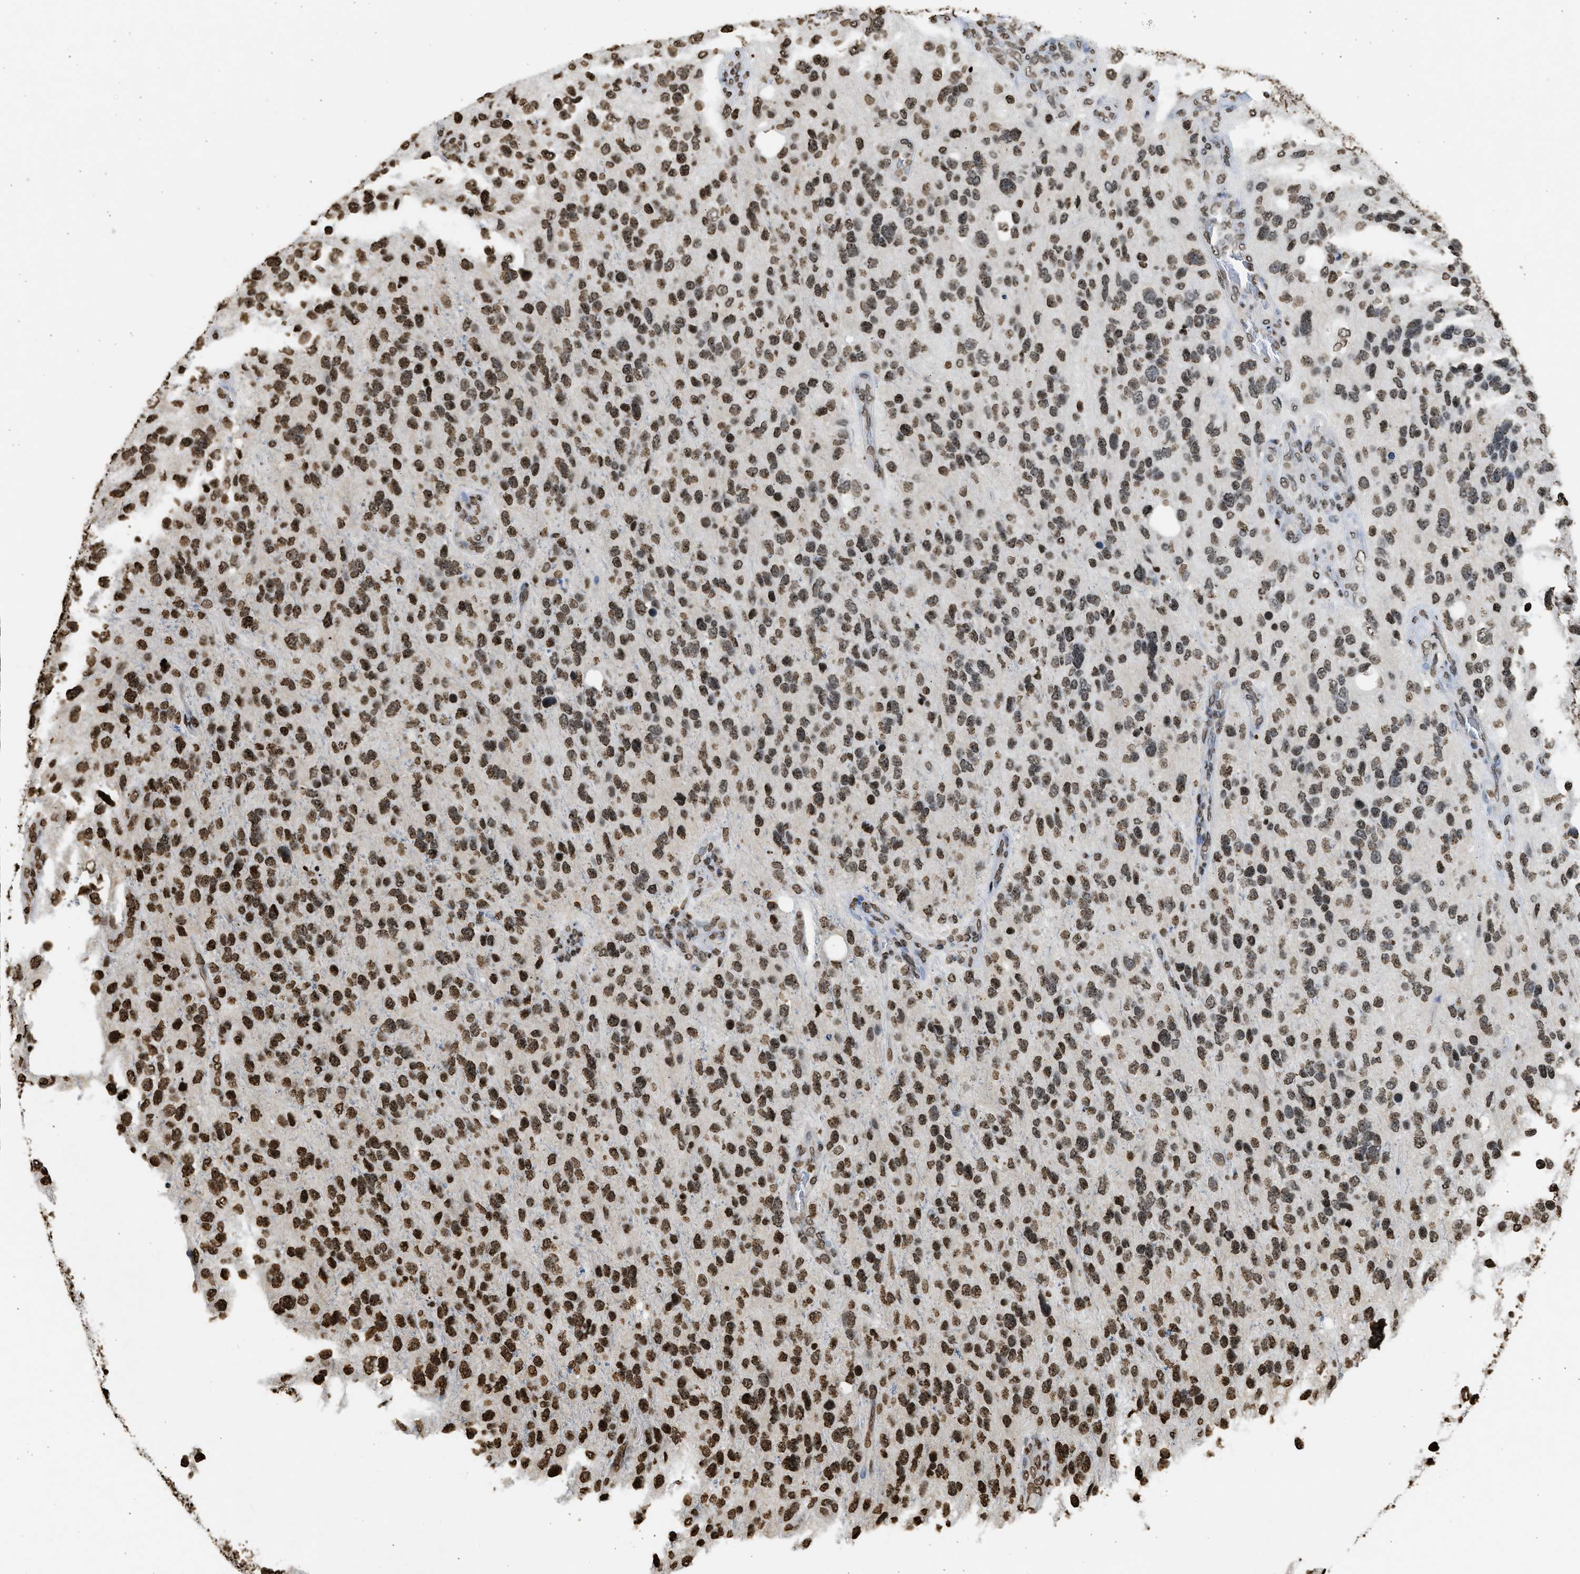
{"staining": {"intensity": "strong", "quantity": ">75%", "location": "nuclear"}, "tissue": "glioma", "cell_type": "Tumor cells", "image_type": "cancer", "snomed": [{"axis": "morphology", "description": "Glioma, malignant, High grade"}, {"axis": "topography", "description": "Brain"}], "caption": "Immunohistochemistry (IHC) staining of high-grade glioma (malignant), which displays high levels of strong nuclear staining in about >75% of tumor cells indicating strong nuclear protein expression. The staining was performed using DAB (brown) for protein detection and nuclei were counterstained in hematoxylin (blue).", "gene": "RRAGC", "patient": {"sex": "female", "age": 58}}